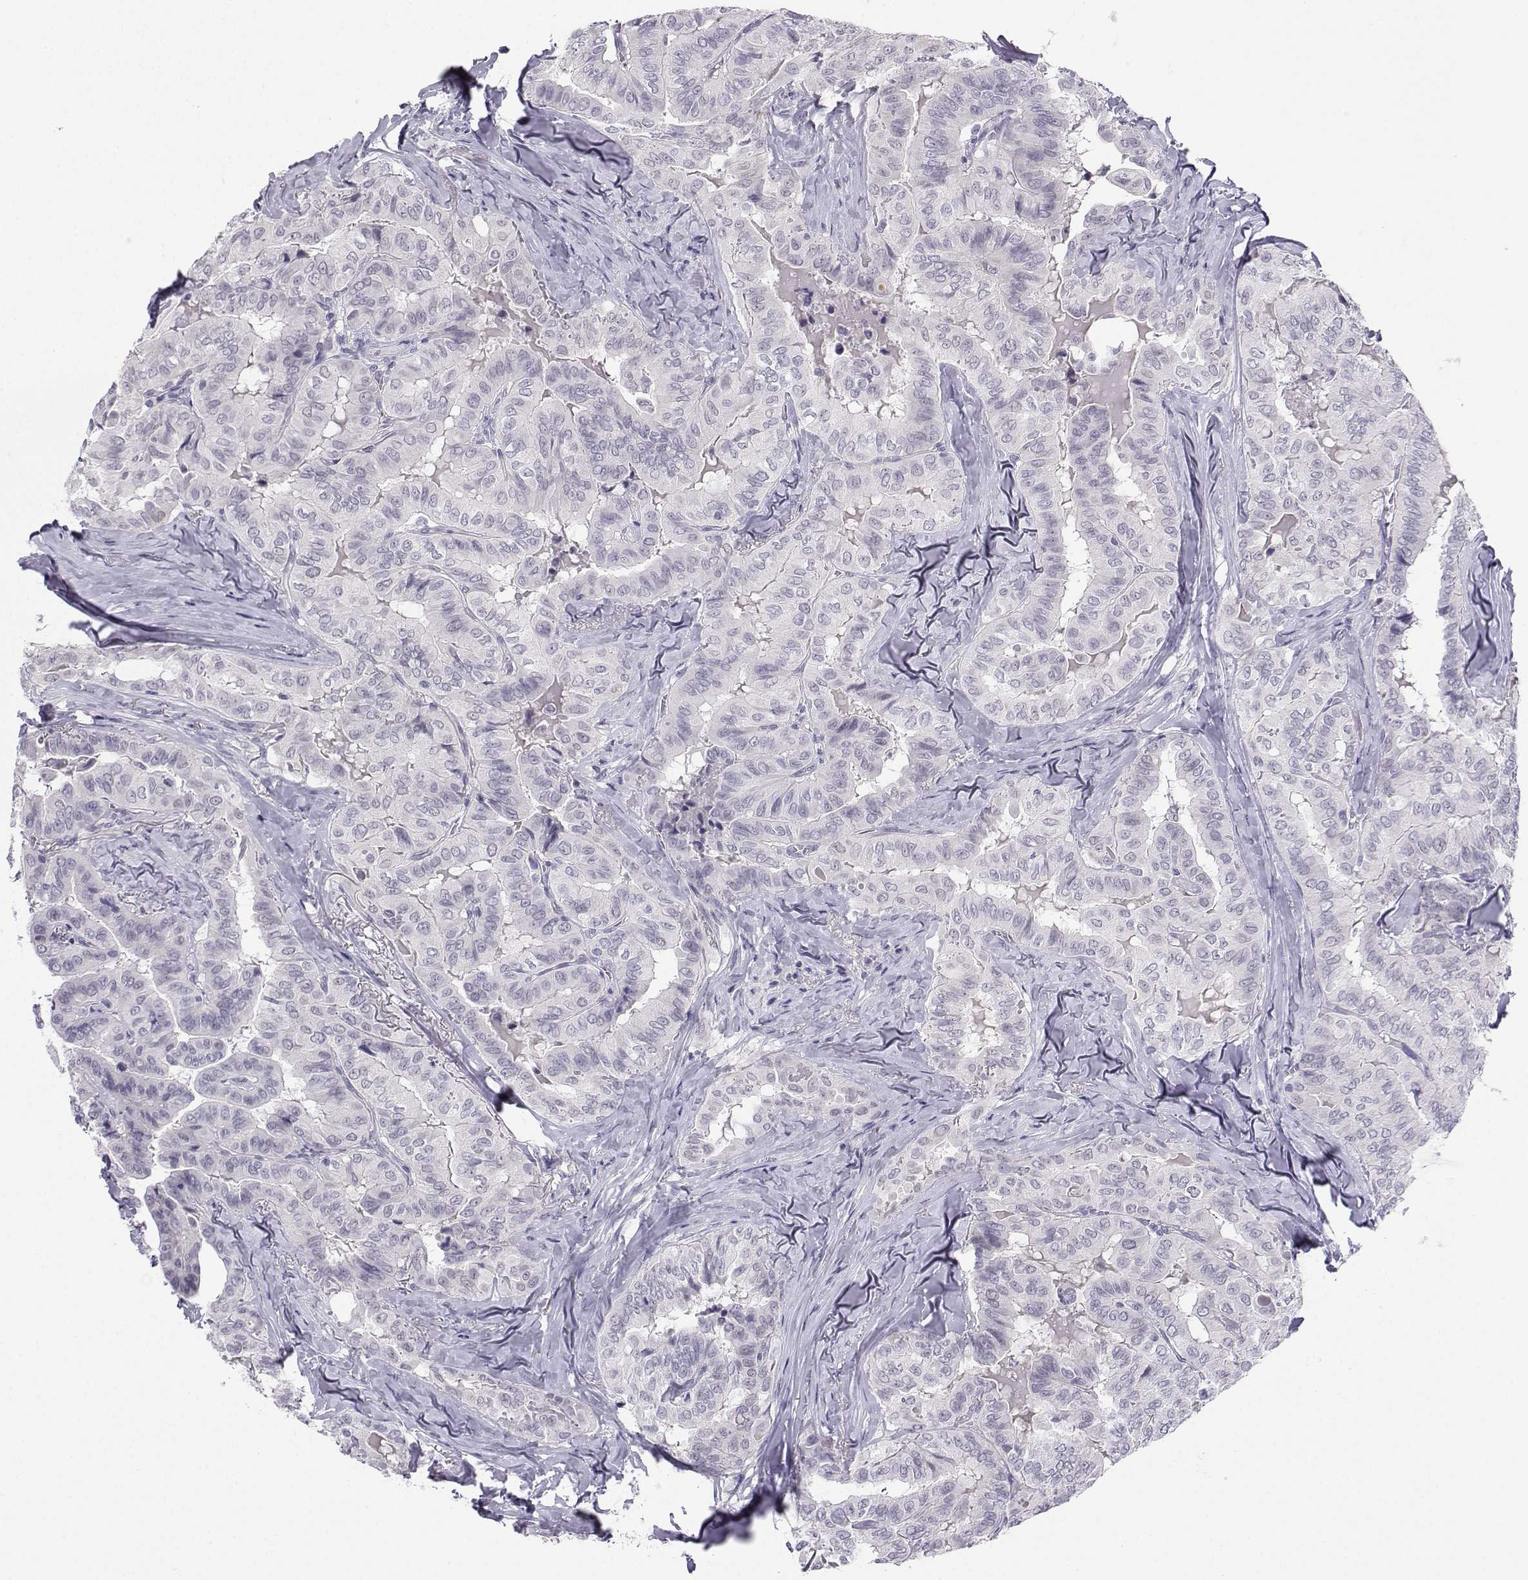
{"staining": {"intensity": "negative", "quantity": "none", "location": "none"}, "tissue": "thyroid cancer", "cell_type": "Tumor cells", "image_type": "cancer", "snomed": [{"axis": "morphology", "description": "Papillary adenocarcinoma, NOS"}, {"axis": "topography", "description": "Thyroid gland"}], "caption": "This is an IHC histopathology image of thyroid cancer. There is no positivity in tumor cells.", "gene": "LHX1", "patient": {"sex": "female", "age": 68}}